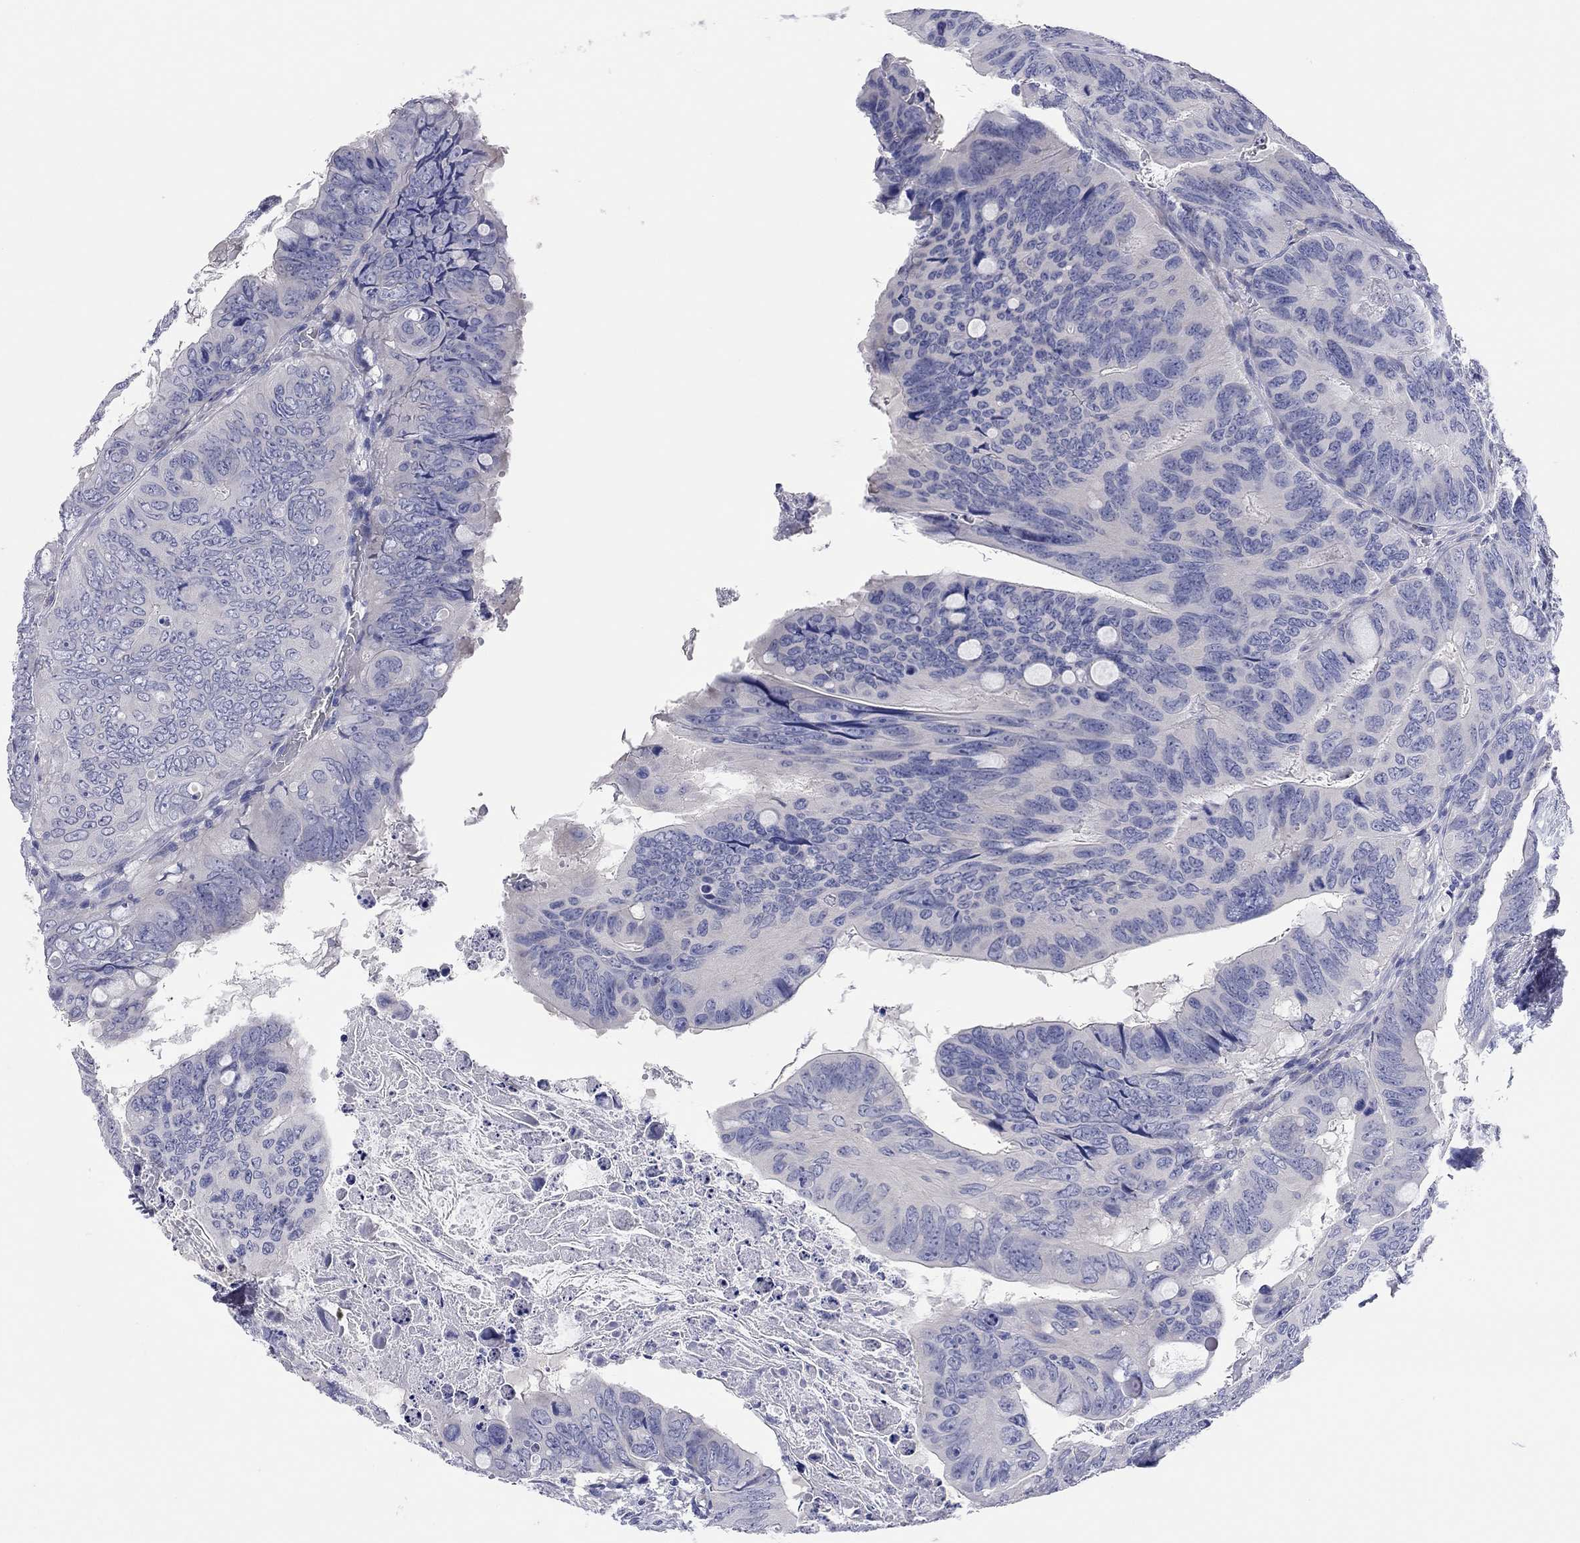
{"staining": {"intensity": "negative", "quantity": "none", "location": "none"}, "tissue": "colorectal cancer", "cell_type": "Tumor cells", "image_type": "cancer", "snomed": [{"axis": "morphology", "description": "Adenocarcinoma, NOS"}, {"axis": "topography", "description": "Colon"}], "caption": "Colorectal cancer was stained to show a protein in brown. There is no significant positivity in tumor cells.", "gene": "TMEM221", "patient": {"sex": "male", "age": 79}}